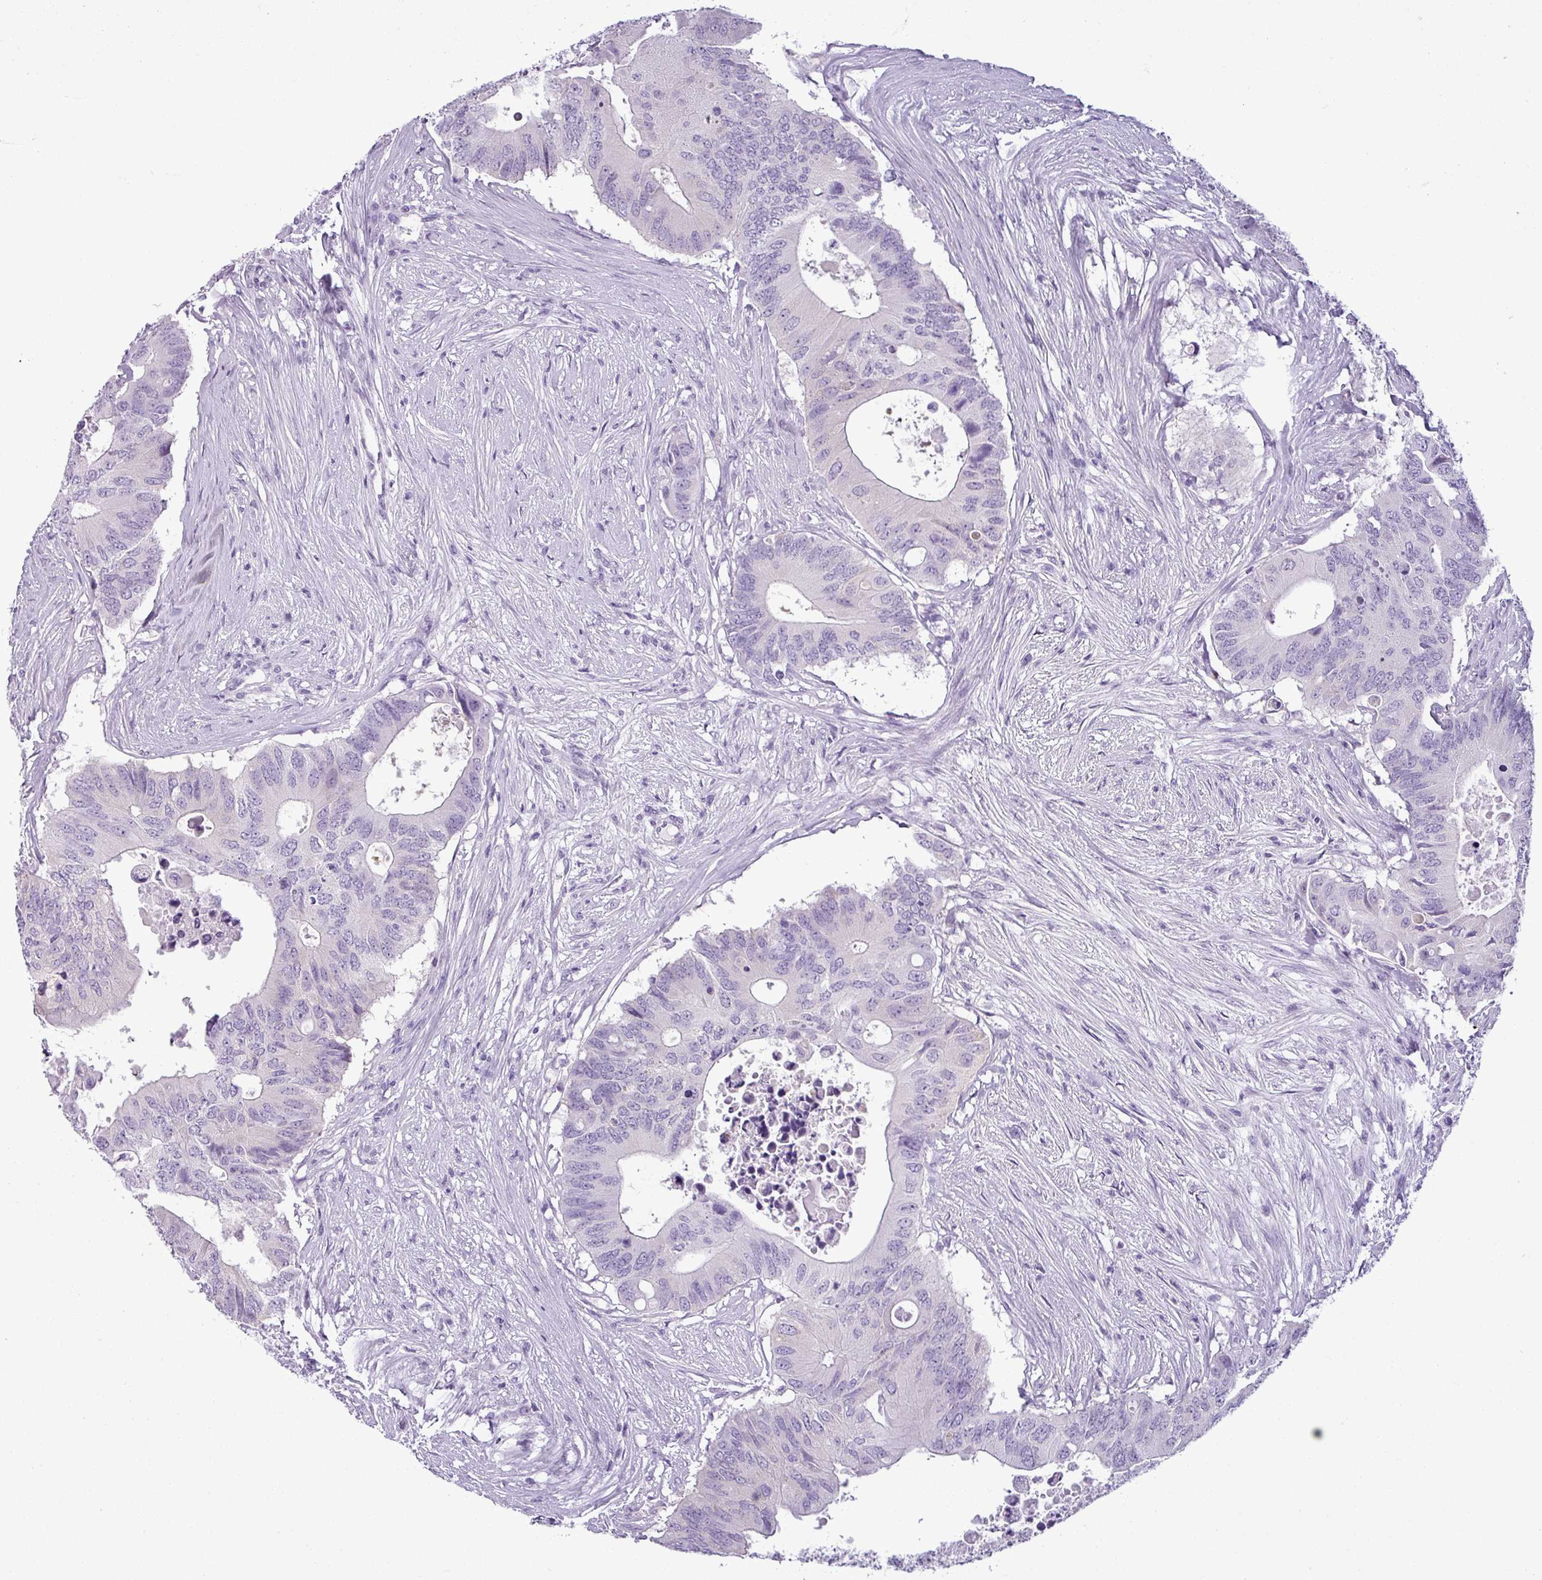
{"staining": {"intensity": "negative", "quantity": "none", "location": "none"}, "tissue": "colorectal cancer", "cell_type": "Tumor cells", "image_type": "cancer", "snomed": [{"axis": "morphology", "description": "Adenocarcinoma, NOS"}, {"axis": "topography", "description": "Colon"}], "caption": "A high-resolution image shows immunohistochemistry staining of colorectal adenocarcinoma, which displays no significant positivity in tumor cells. (DAB immunohistochemistry visualized using brightfield microscopy, high magnification).", "gene": "CDH16", "patient": {"sex": "male", "age": 71}}